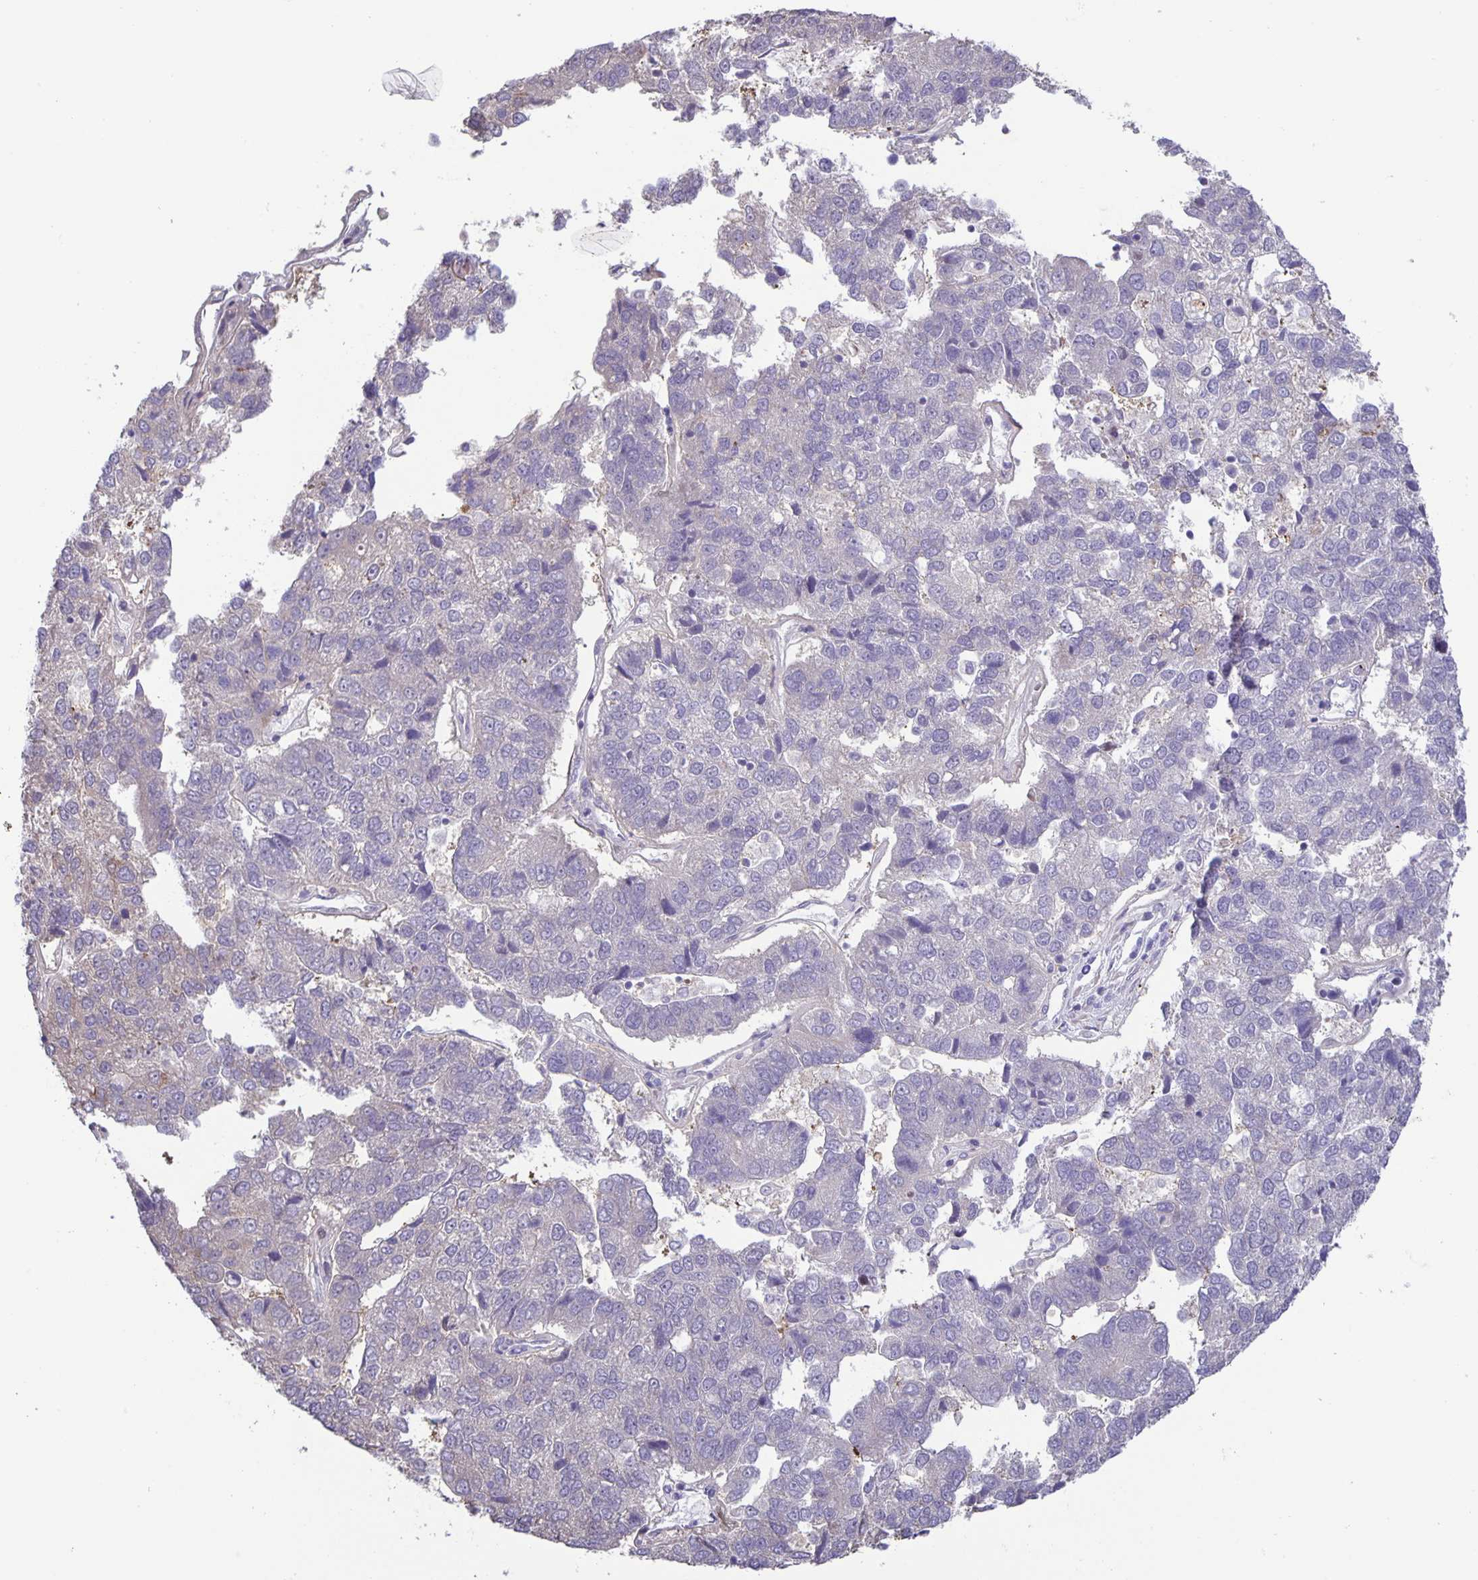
{"staining": {"intensity": "negative", "quantity": "none", "location": "none"}, "tissue": "pancreatic cancer", "cell_type": "Tumor cells", "image_type": "cancer", "snomed": [{"axis": "morphology", "description": "Adenocarcinoma, NOS"}, {"axis": "topography", "description": "Pancreas"}], "caption": "Image shows no protein expression in tumor cells of adenocarcinoma (pancreatic) tissue.", "gene": "MAPK12", "patient": {"sex": "female", "age": 61}}